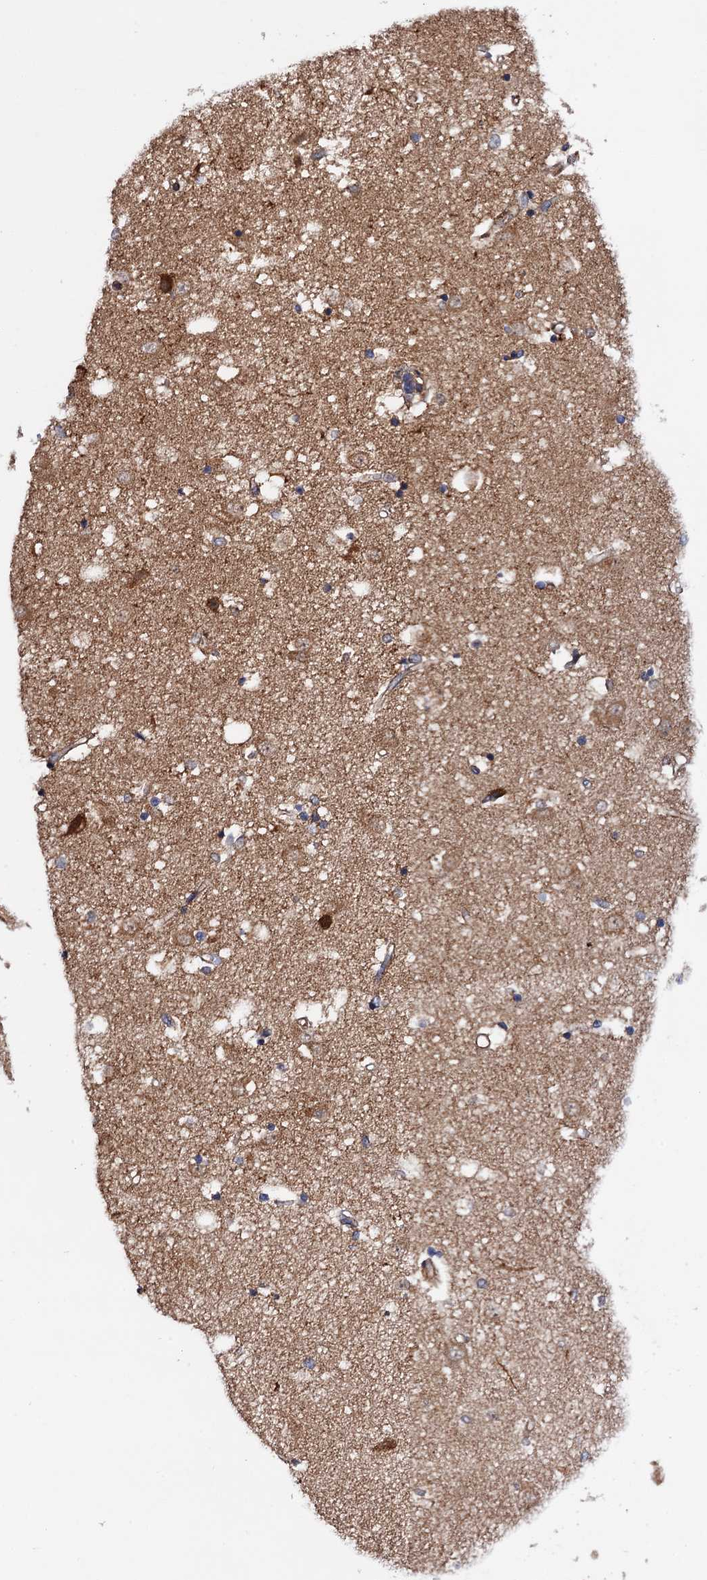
{"staining": {"intensity": "moderate", "quantity": "<25%", "location": "cytoplasmic/membranous"}, "tissue": "caudate", "cell_type": "Glial cells", "image_type": "normal", "snomed": [{"axis": "morphology", "description": "Normal tissue, NOS"}, {"axis": "topography", "description": "Lateral ventricle wall"}], "caption": "DAB immunohistochemical staining of normal human caudate reveals moderate cytoplasmic/membranous protein positivity in about <25% of glial cells.", "gene": "MRPL48", "patient": {"sex": "male", "age": 45}}